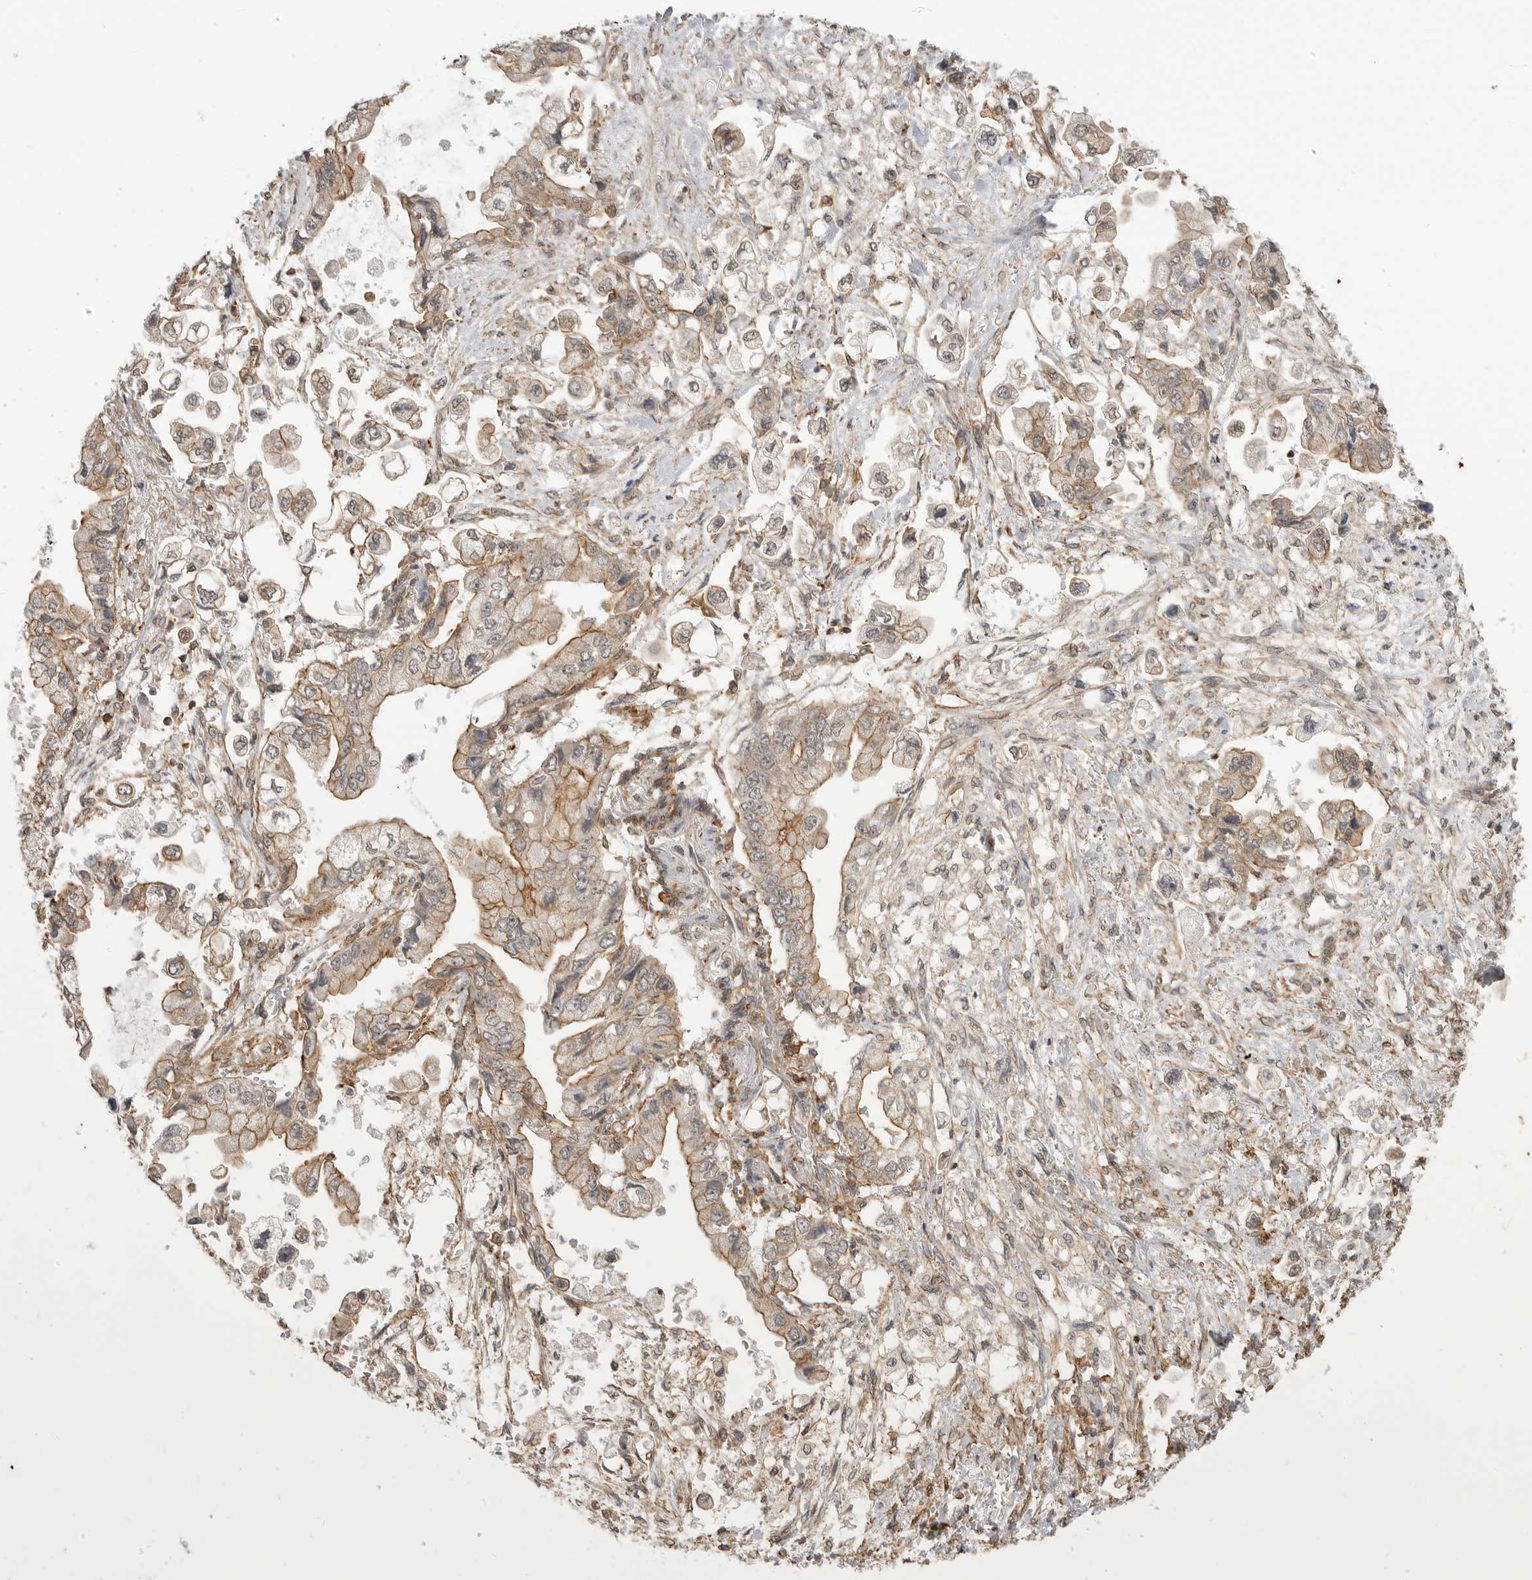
{"staining": {"intensity": "moderate", "quantity": ">75%", "location": "cytoplasmic/membranous"}, "tissue": "stomach cancer", "cell_type": "Tumor cells", "image_type": "cancer", "snomed": [{"axis": "morphology", "description": "Adenocarcinoma, NOS"}, {"axis": "topography", "description": "Stomach"}], "caption": "A brown stain highlights moderate cytoplasmic/membranous expression of a protein in human stomach cancer (adenocarcinoma) tumor cells.", "gene": "GPC2", "patient": {"sex": "male", "age": 62}}